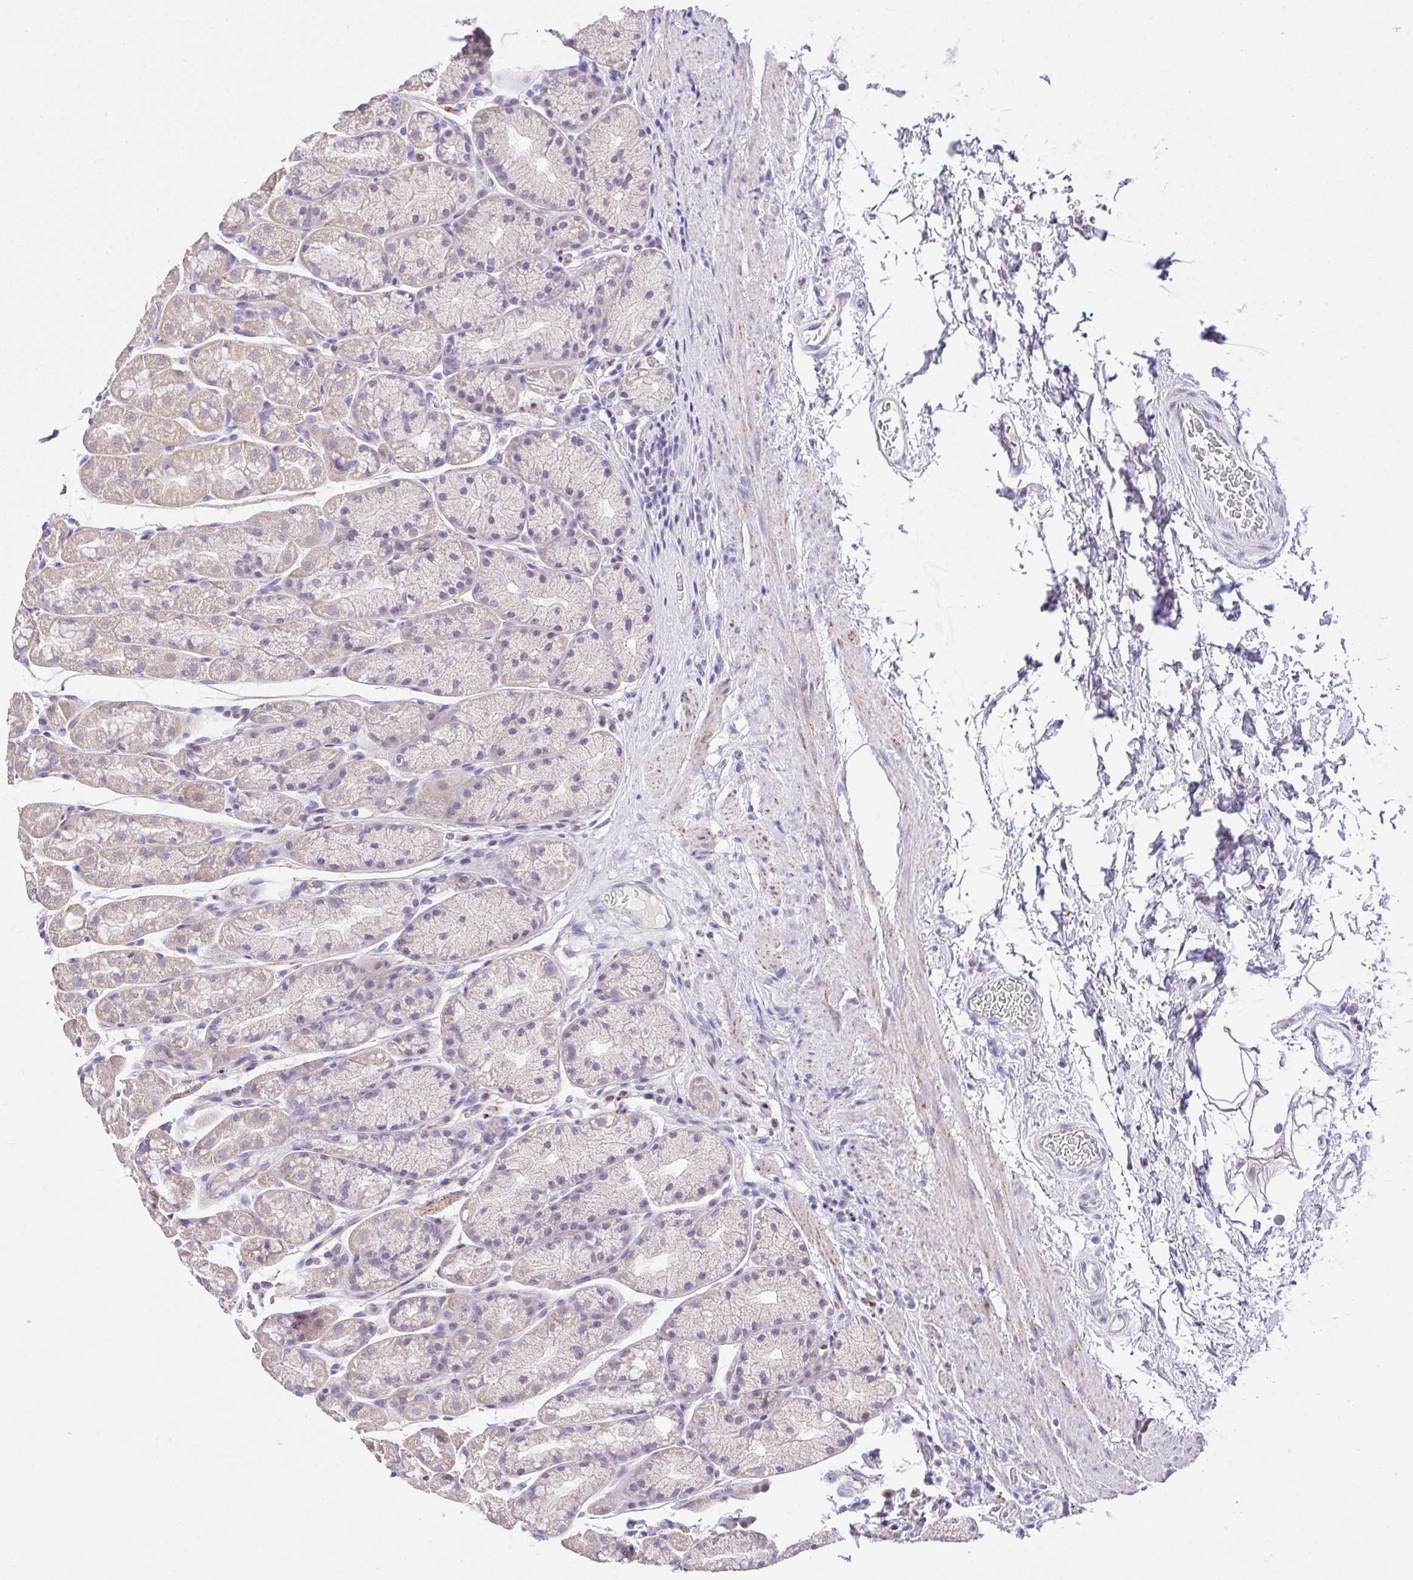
{"staining": {"intensity": "negative", "quantity": "none", "location": "none"}, "tissue": "stomach", "cell_type": "Glandular cells", "image_type": "normal", "snomed": [{"axis": "morphology", "description": "Normal tissue, NOS"}, {"axis": "topography", "description": "Stomach, lower"}], "caption": "The immunohistochemistry (IHC) photomicrograph has no significant staining in glandular cells of stomach. The staining is performed using DAB brown chromogen with nuclei counter-stained in using hematoxylin.", "gene": "CTU1", "patient": {"sex": "male", "age": 67}}